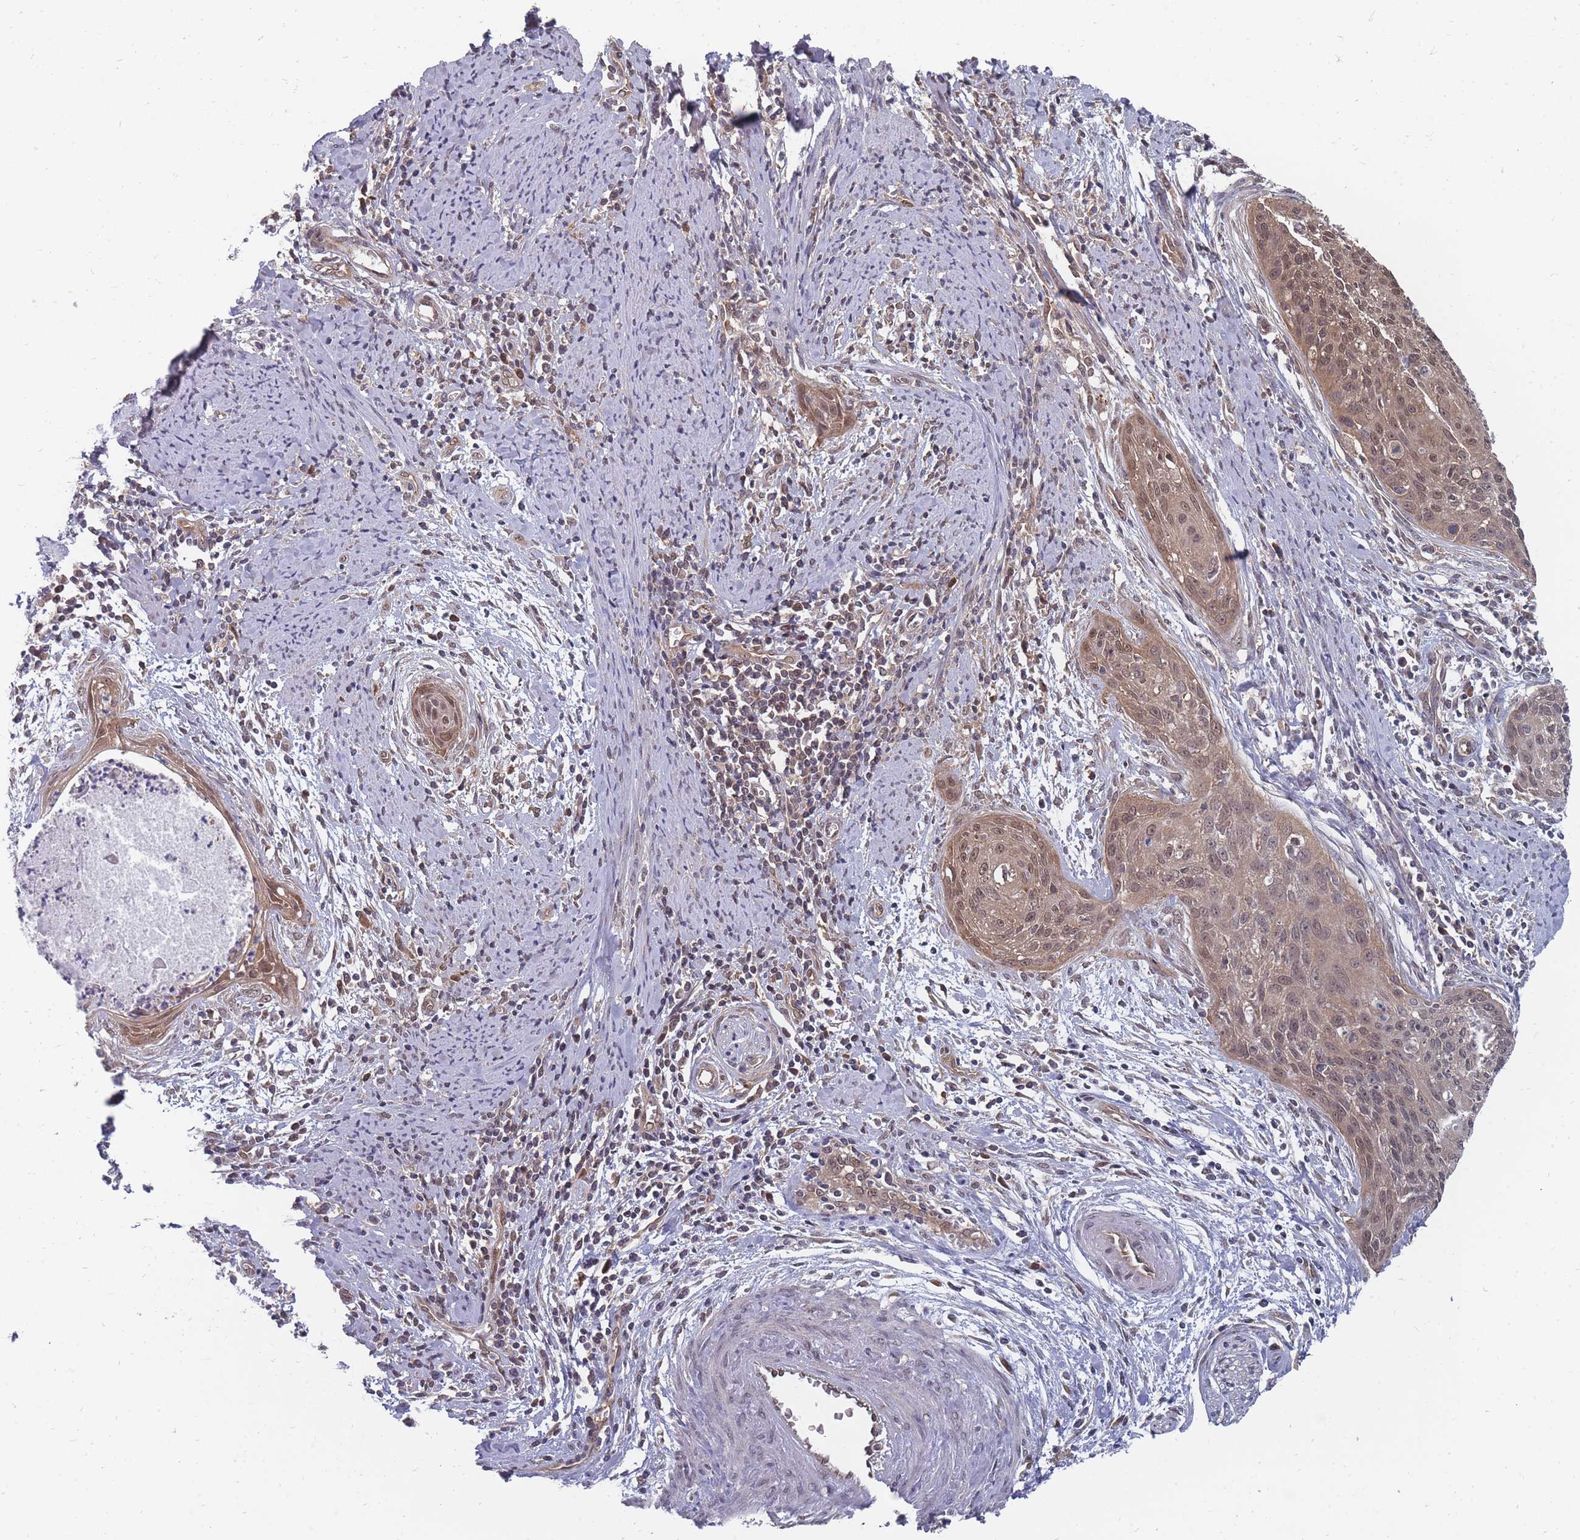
{"staining": {"intensity": "moderate", "quantity": "25%-75%", "location": "cytoplasmic/membranous,nuclear"}, "tissue": "cervical cancer", "cell_type": "Tumor cells", "image_type": "cancer", "snomed": [{"axis": "morphology", "description": "Squamous cell carcinoma, NOS"}, {"axis": "topography", "description": "Cervix"}], "caption": "DAB (3,3'-diaminobenzidine) immunohistochemical staining of human cervical squamous cell carcinoma exhibits moderate cytoplasmic/membranous and nuclear protein staining in approximately 25%-75% of tumor cells.", "gene": "NKD1", "patient": {"sex": "female", "age": 55}}